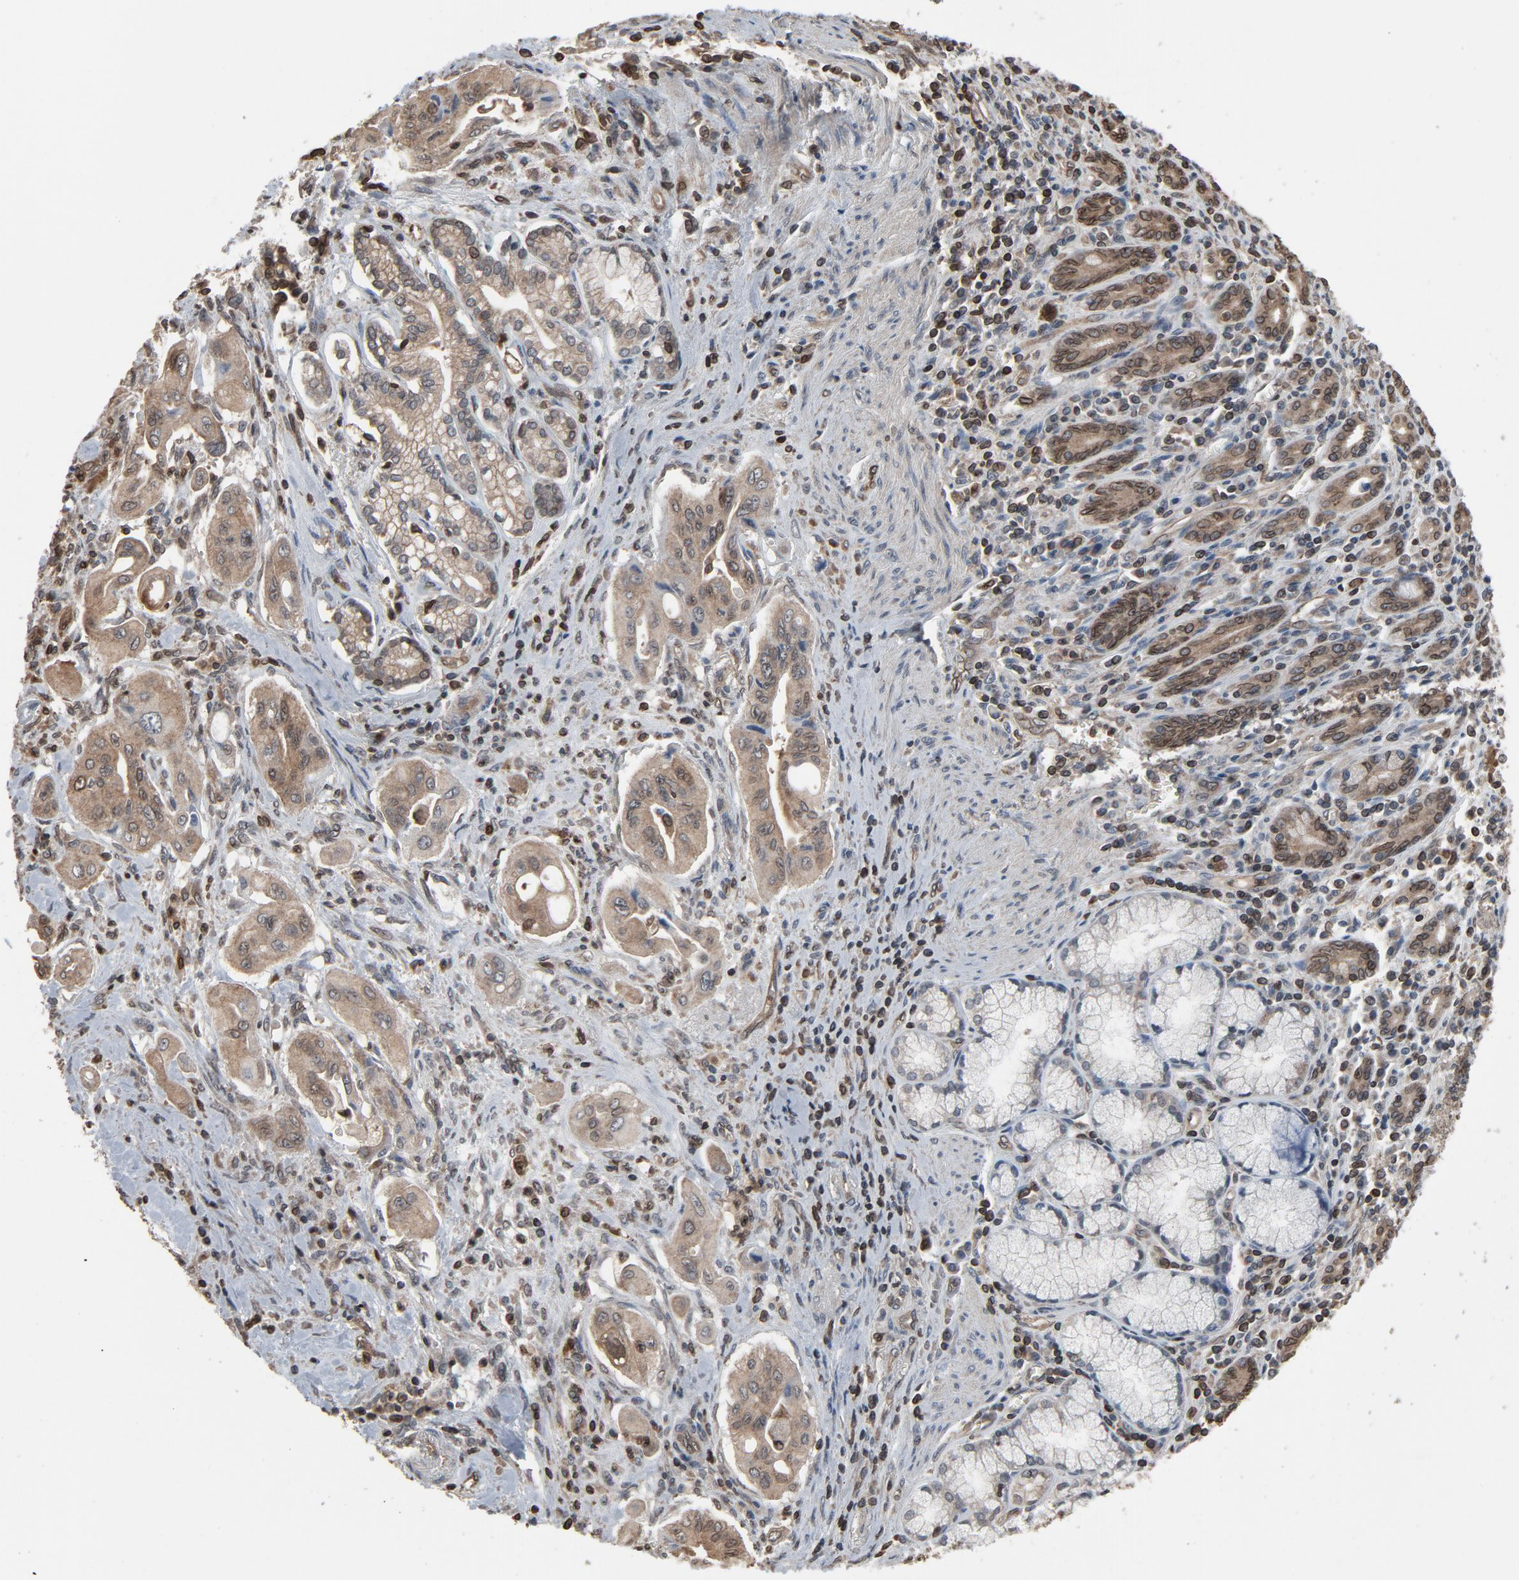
{"staining": {"intensity": "weak", "quantity": "25%-75%", "location": "cytoplasmic/membranous,nuclear"}, "tissue": "pancreatic cancer", "cell_type": "Tumor cells", "image_type": "cancer", "snomed": [{"axis": "morphology", "description": "Adenocarcinoma, NOS"}, {"axis": "topography", "description": "Pancreas"}], "caption": "A histopathology image showing weak cytoplasmic/membranous and nuclear positivity in about 25%-75% of tumor cells in pancreatic cancer (adenocarcinoma), as visualized by brown immunohistochemical staining.", "gene": "UBE2D1", "patient": {"sex": "male", "age": 77}}